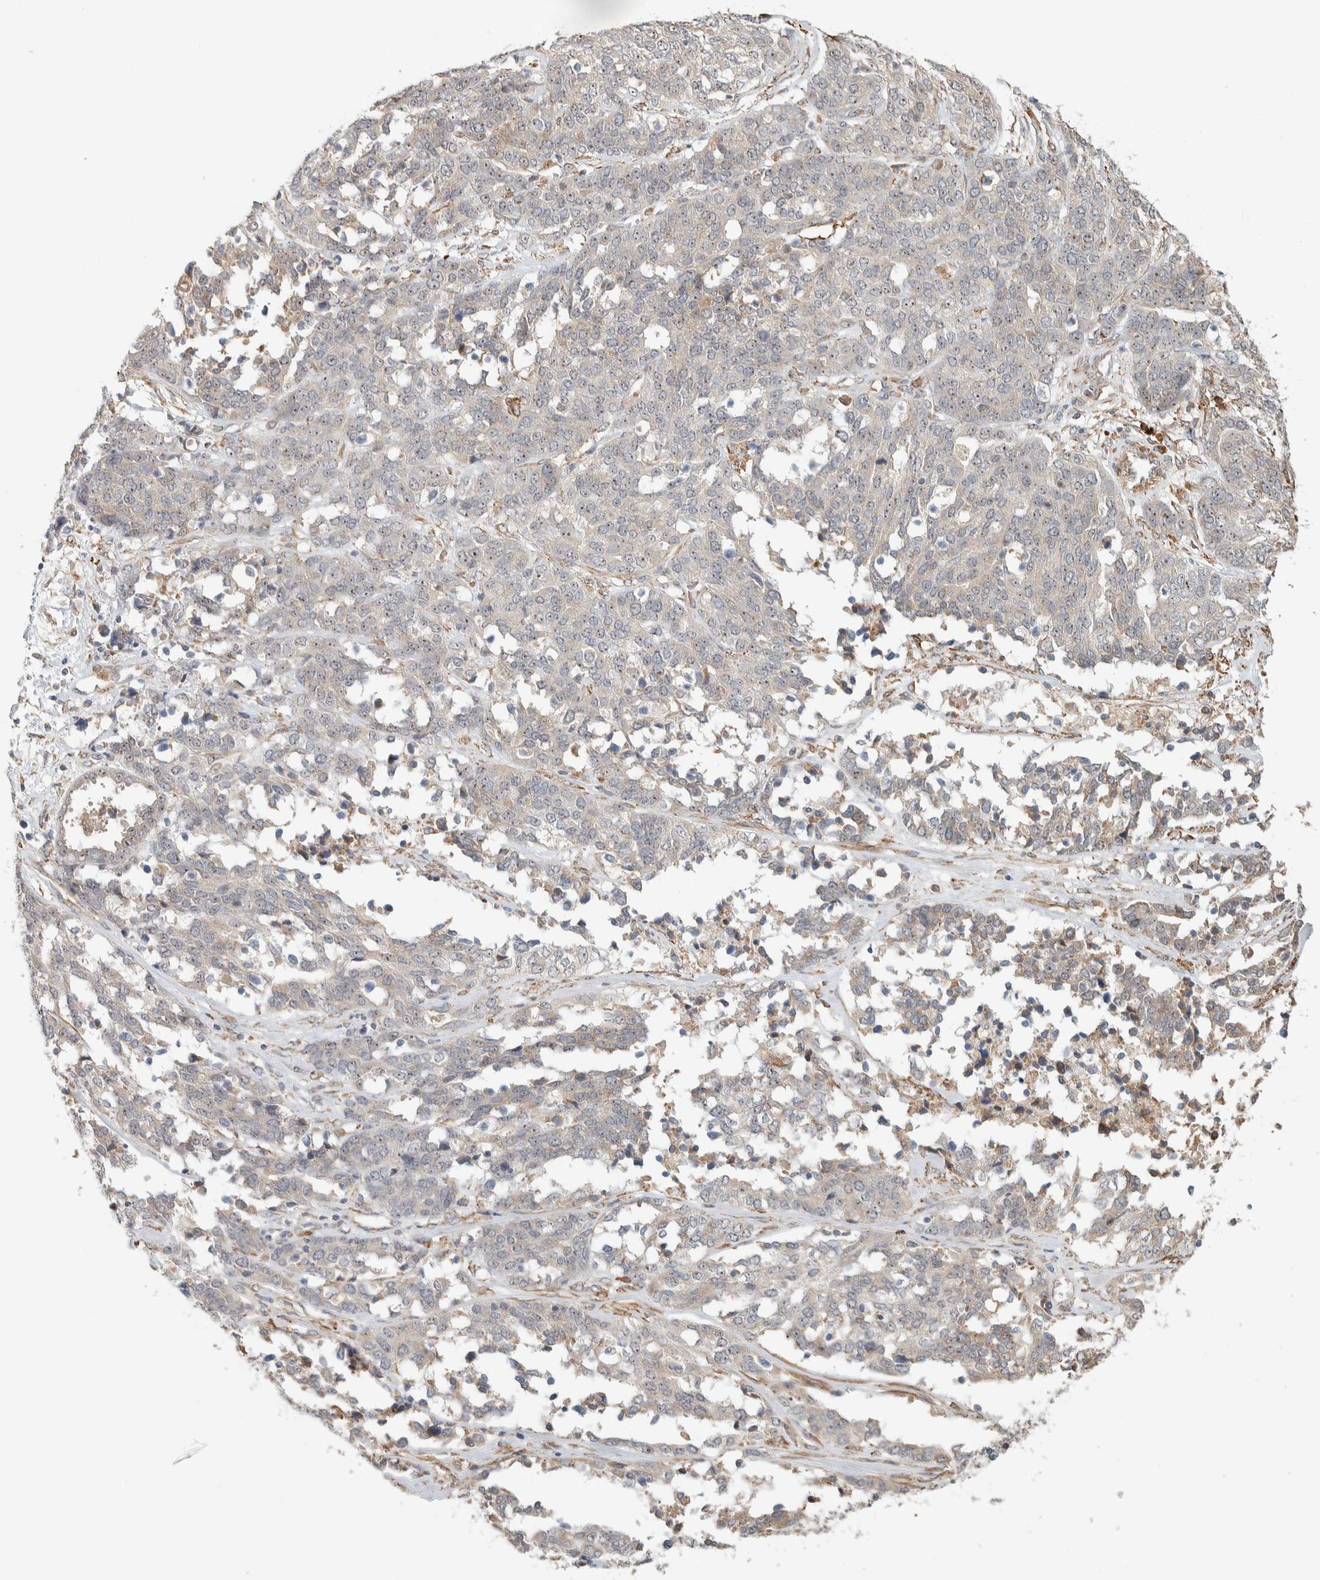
{"staining": {"intensity": "negative", "quantity": "none", "location": "none"}, "tissue": "ovarian cancer", "cell_type": "Tumor cells", "image_type": "cancer", "snomed": [{"axis": "morphology", "description": "Cystadenocarcinoma, serous, NOS"}, {"axis": "topography", "description": "Ovary"}], "caption": "A high-resolution image shows immunohistochemistry staining of ovarian serous cystadenocarcinoma, which shows no significant expression in tumor cells.", "gene": "KLHL40", "patient": {"sex": "female", "age": 44}}